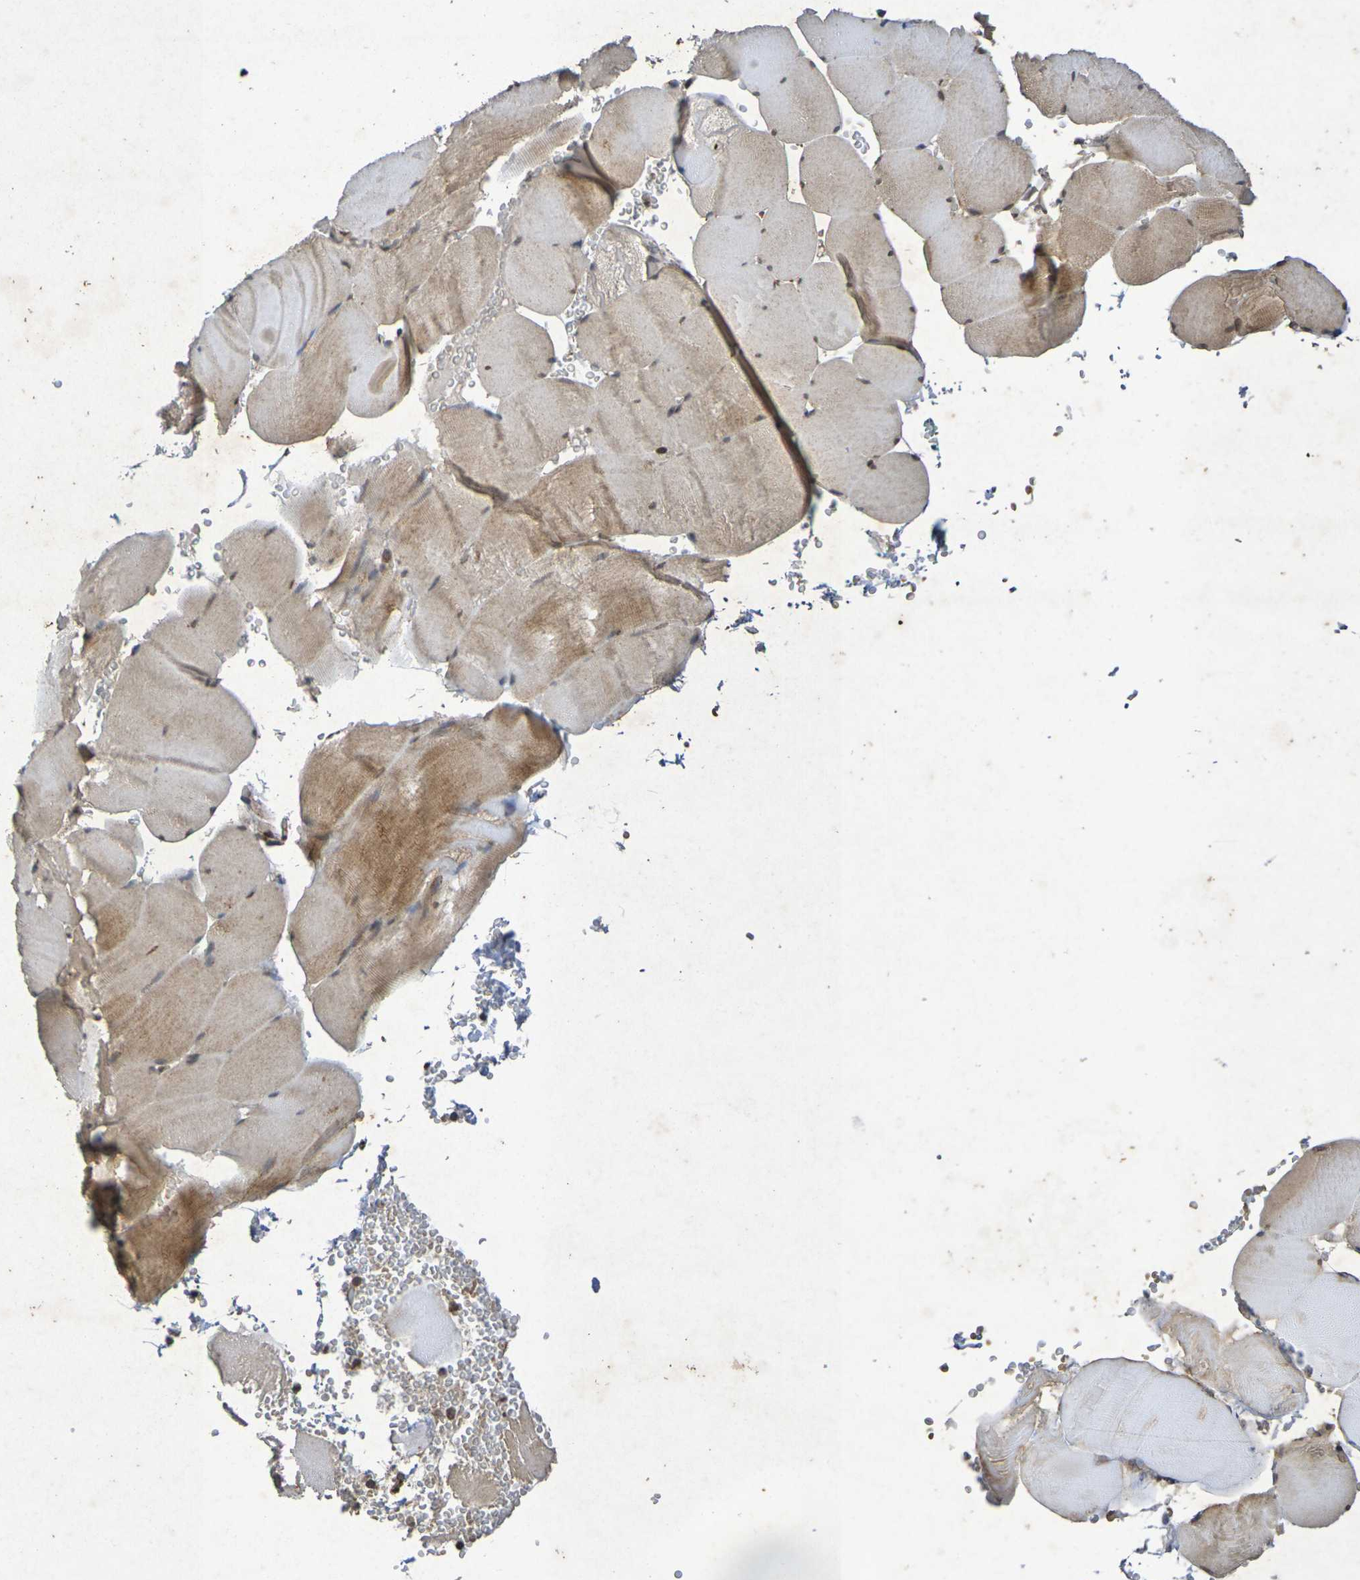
{"staining": {"intensity": "moderate", "quantity": ">75%", "location": "cytoplasmic/membranous"}, "tissue": "skeletal muscle", "cell_type": "Myocytes", "image_type": "normal", "snomed": [{"axis": "morphology", "description": "Normal tissue, NOS"}, {"axis": "topography", "description": "Skeletal muscle"}], "caption": "Skeletal muscle stained with DAB (3,3'-diaminobenzidine) immunohistochemistry (IHC) reveals medium levels of moderate cytoplasmic/membranous positivity in about >75% of myocytes.", "gene": "GUCY1A2", "patient": {"sex": "male", "age": 62}}